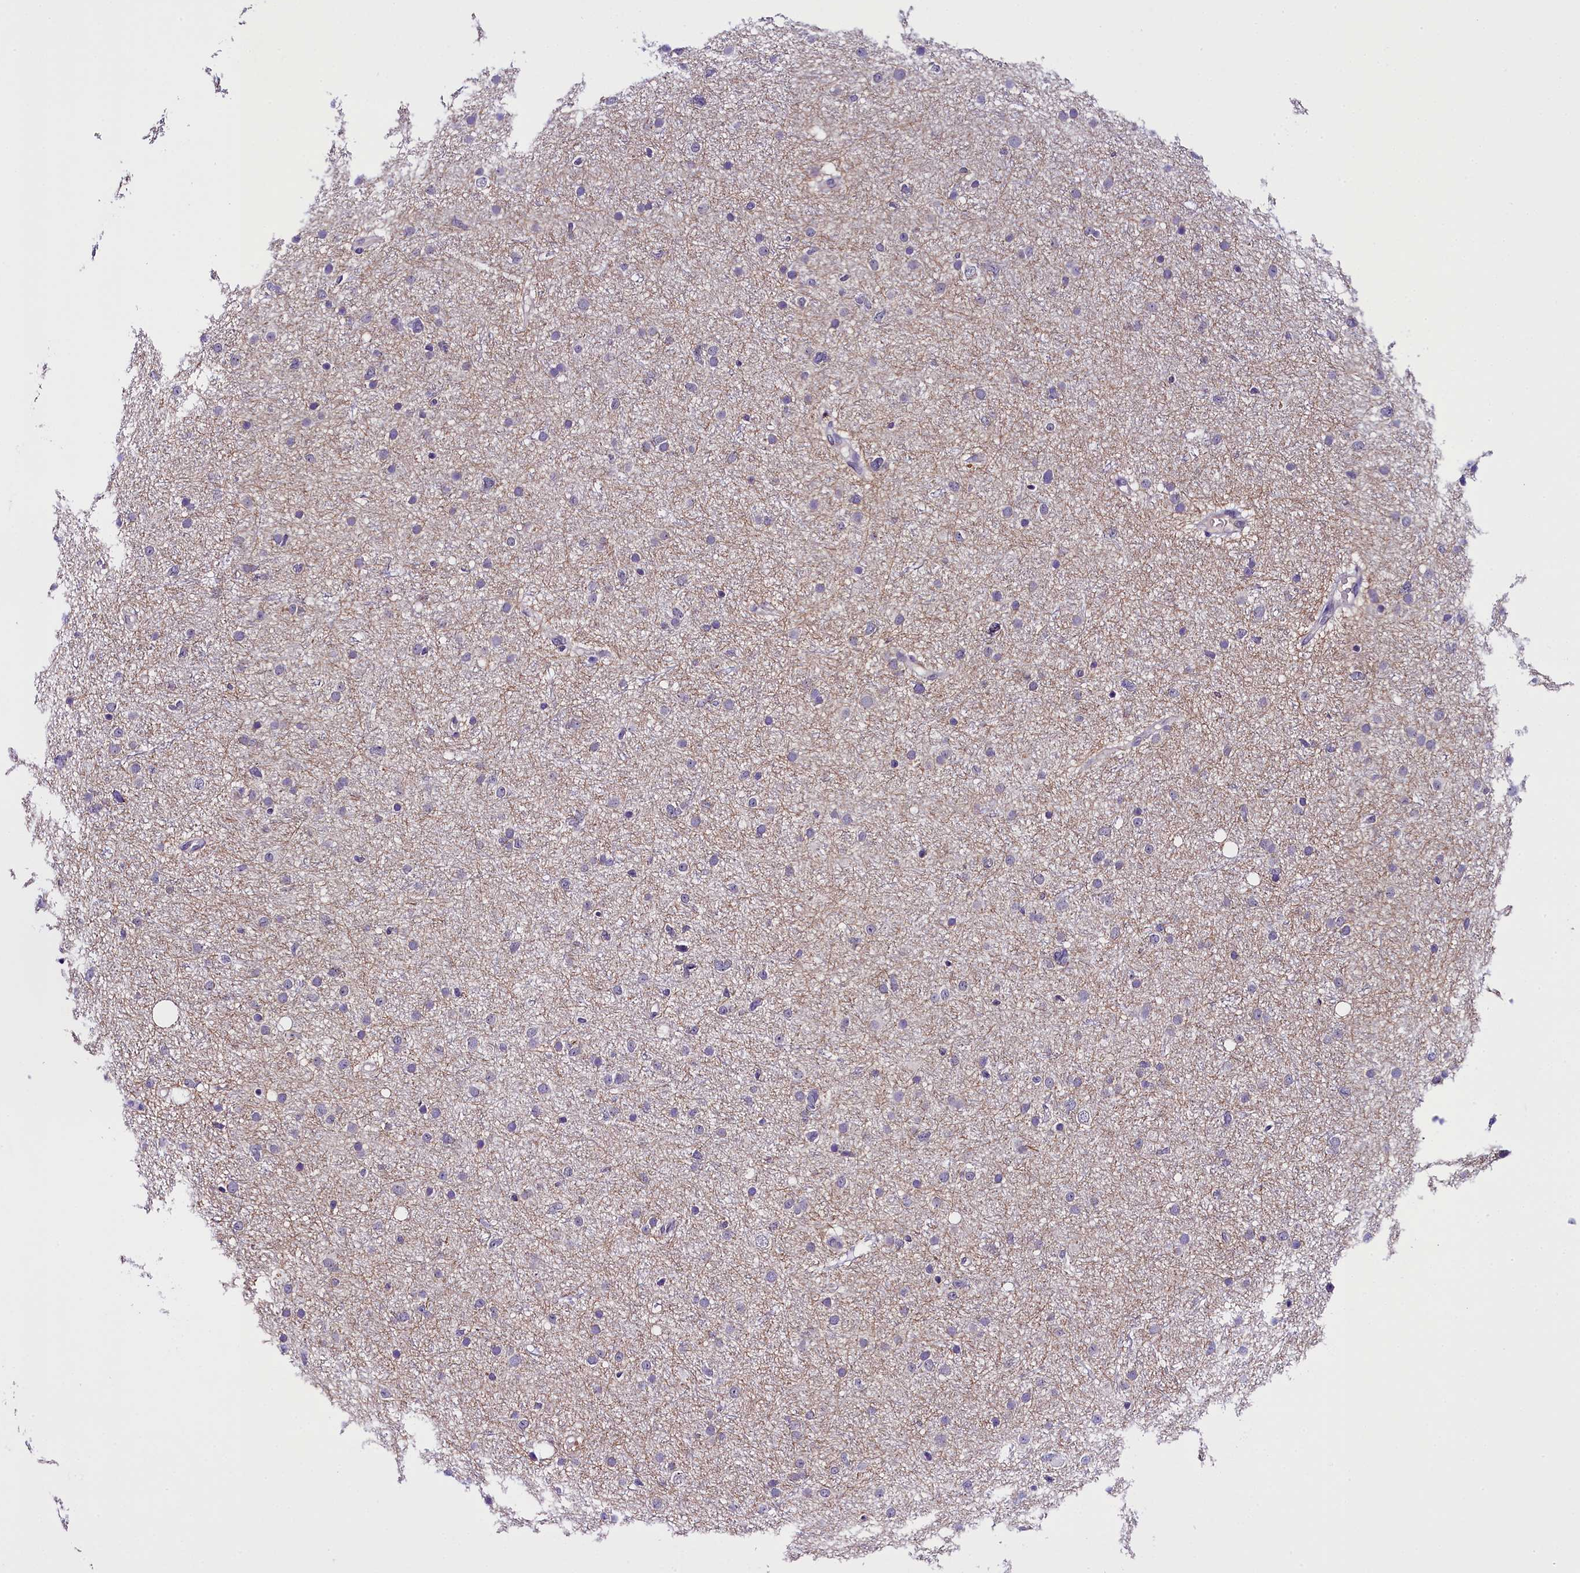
{"staining": {"intensity": "negative", "quantity": "none", "location": "none"}, "tissue": "glioma", "cell_type": "Tumor cells", "image_type": "cancer", "snomed": [{"axis": "morphology", "description": "Glioma, malignant, Low grade"}, {"axis": "topography", "description": "Cerebral cortex"}], "caption": "Tumor cells are negative for protein expression in human malignant low-grade glioma.", "gene": "IQCN", "patient": {"sex": "female", "age": 39}}